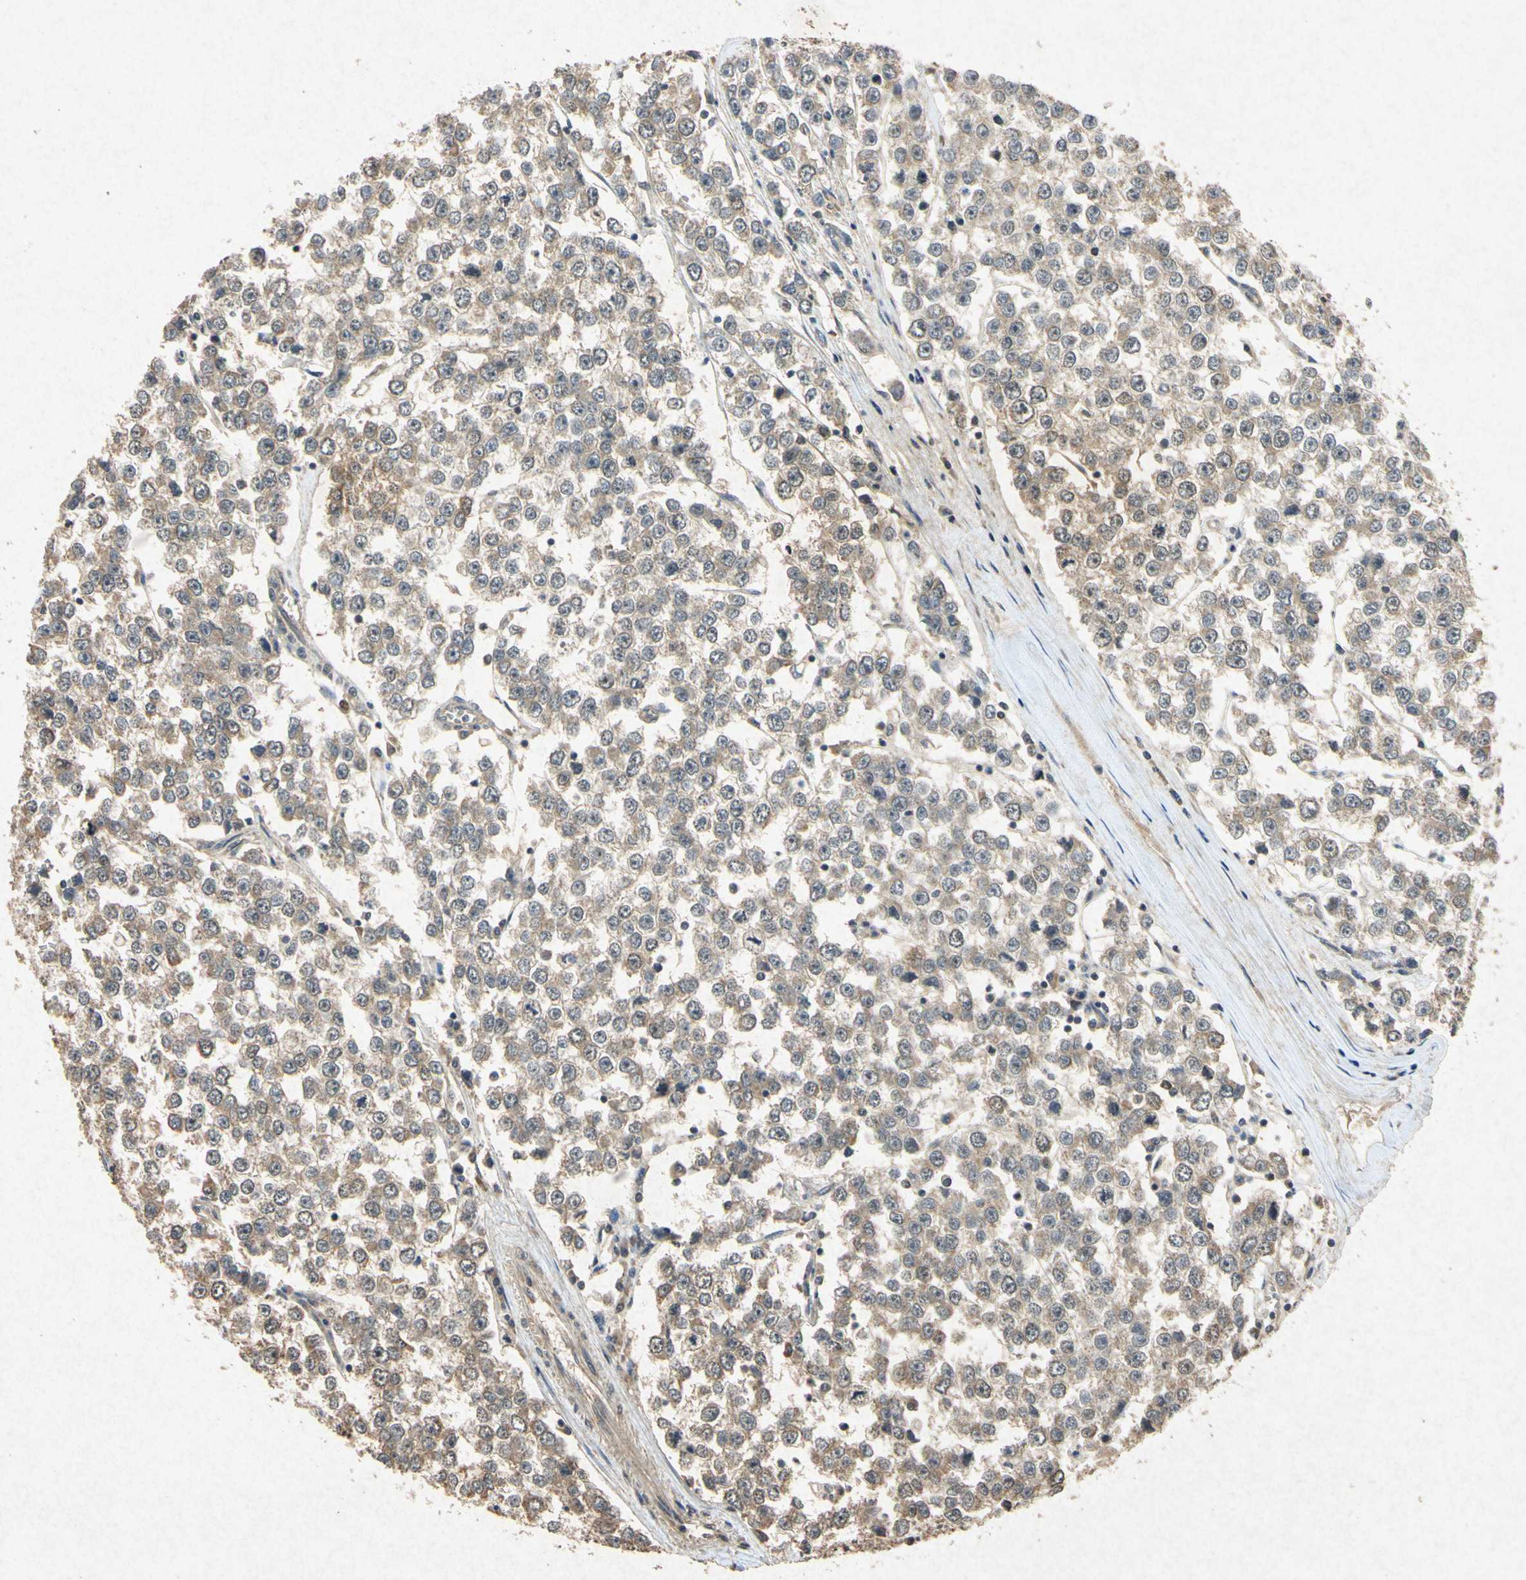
{"staining": {"intensity": "weak", "quantity": ">75%", "location": "cytoplasmic/membranous"}, "tissue": "testis cancer", "cell_type": "Tumor cells", "image_type": "cancer", "snomed": [{"axis": "morphology", "description": "Seminoma, NOS"}, {"axis": "morphology", "description": "Carcinoma, Embryonal, NOS"}, {"axis": "topography", "description": "Testis"}], "caption": "A brown stain shows weak cytoplasmic/membranous positivity of a protein in human embryonal carcinoma (testis) tumor cells.", "gene": "ATP6V1H", "patient": {"sex": "male", "age": 52}}